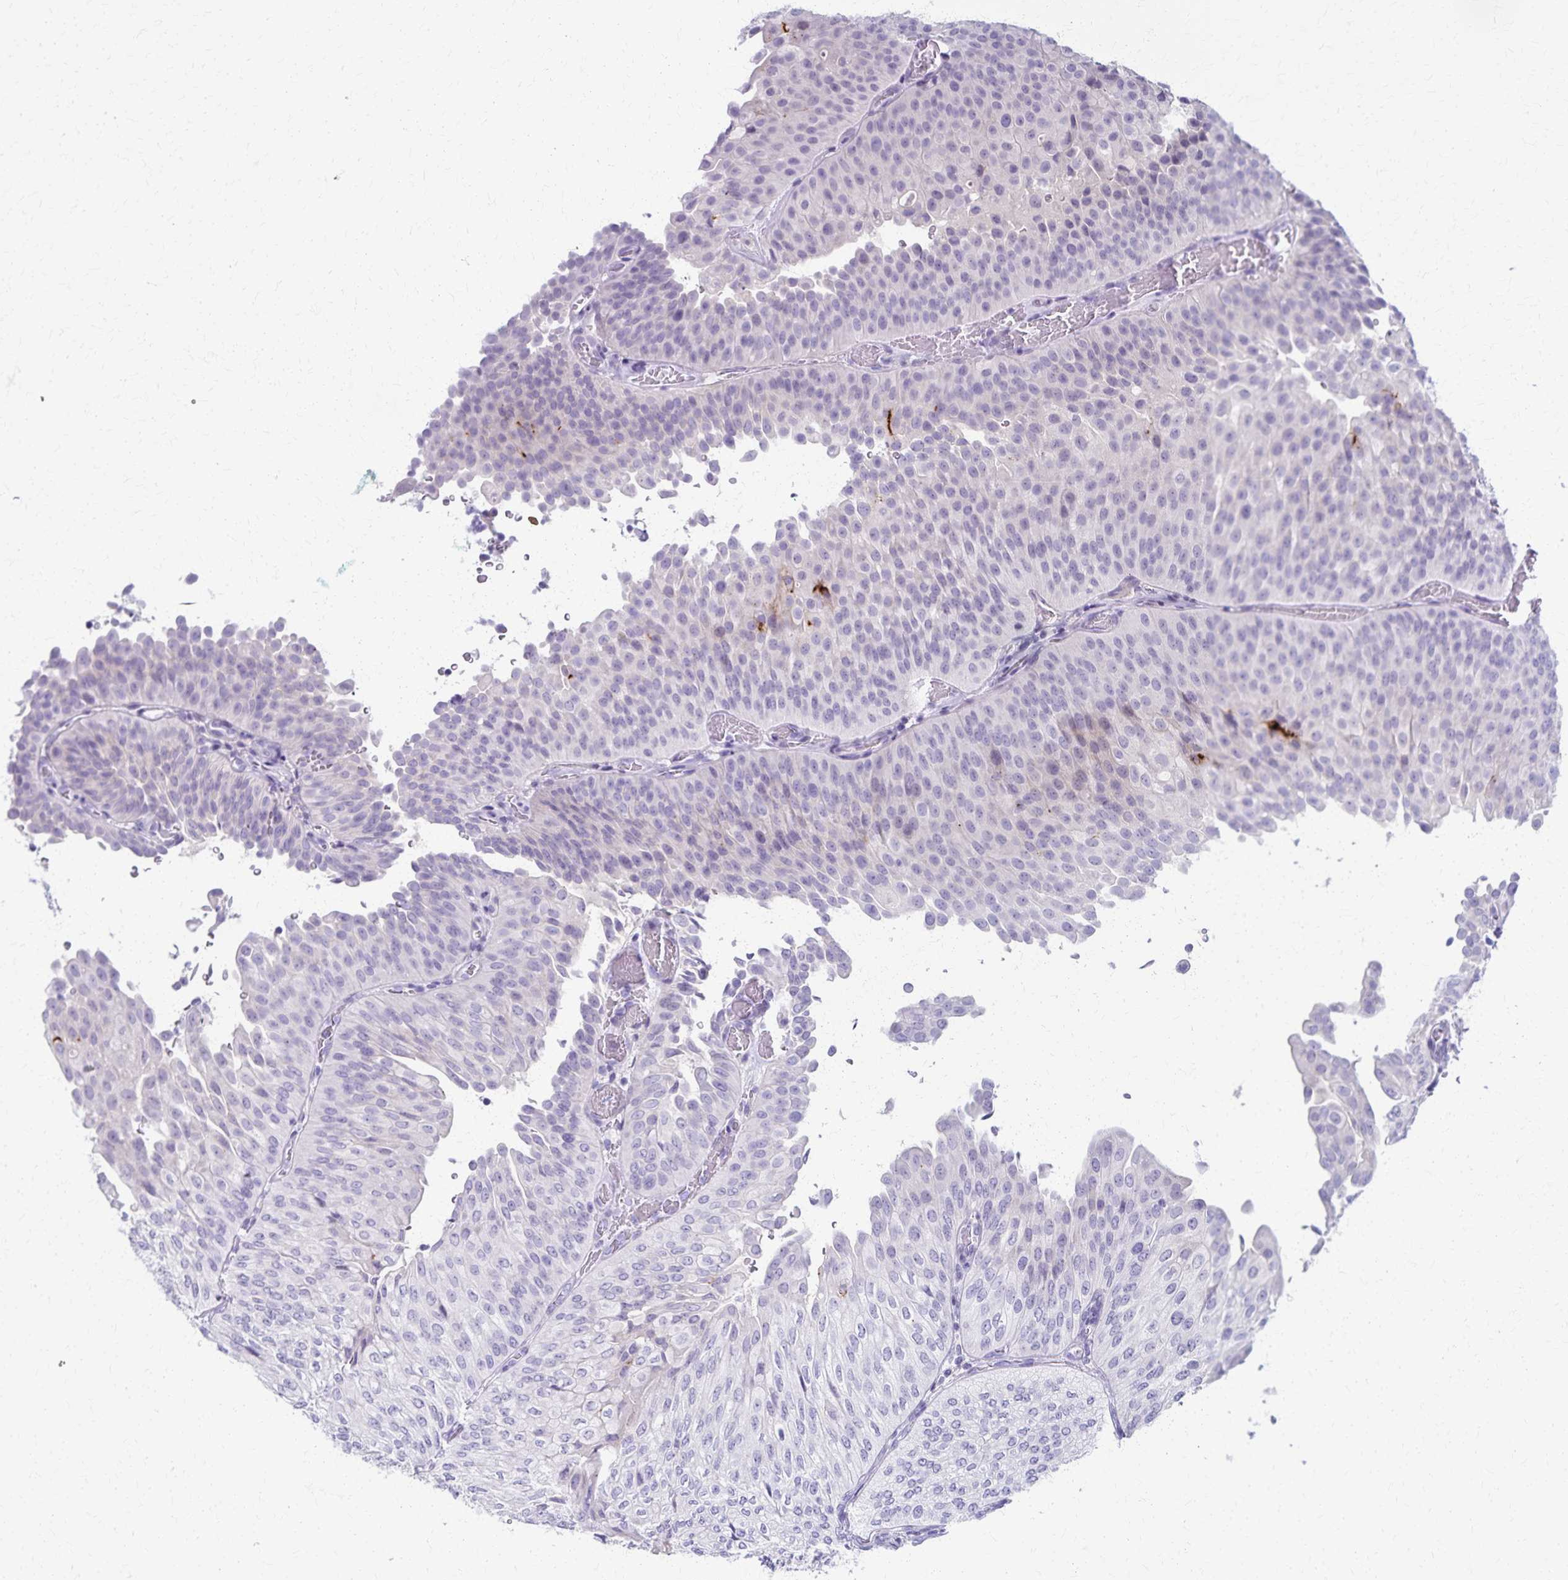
{"staining": {"intensity": "negative", "quantity": "none", "location": "none"}, "tissue": "urothelial cancer", "cell_type": "Tumor cells", "image_type": "cancer", "snomed": [{"axis": "morphology", "description": "Urothelial carcinoma, NOS"}, {"axis": "topography", "description": "Urinary bladder"}], "caption": "Human transitional cell carcinoma stained for a protein using IHC demonstrates no staining in tumor cells.", "gene": "TMEM60", "patient": {"sex": "male", "age": 62}}